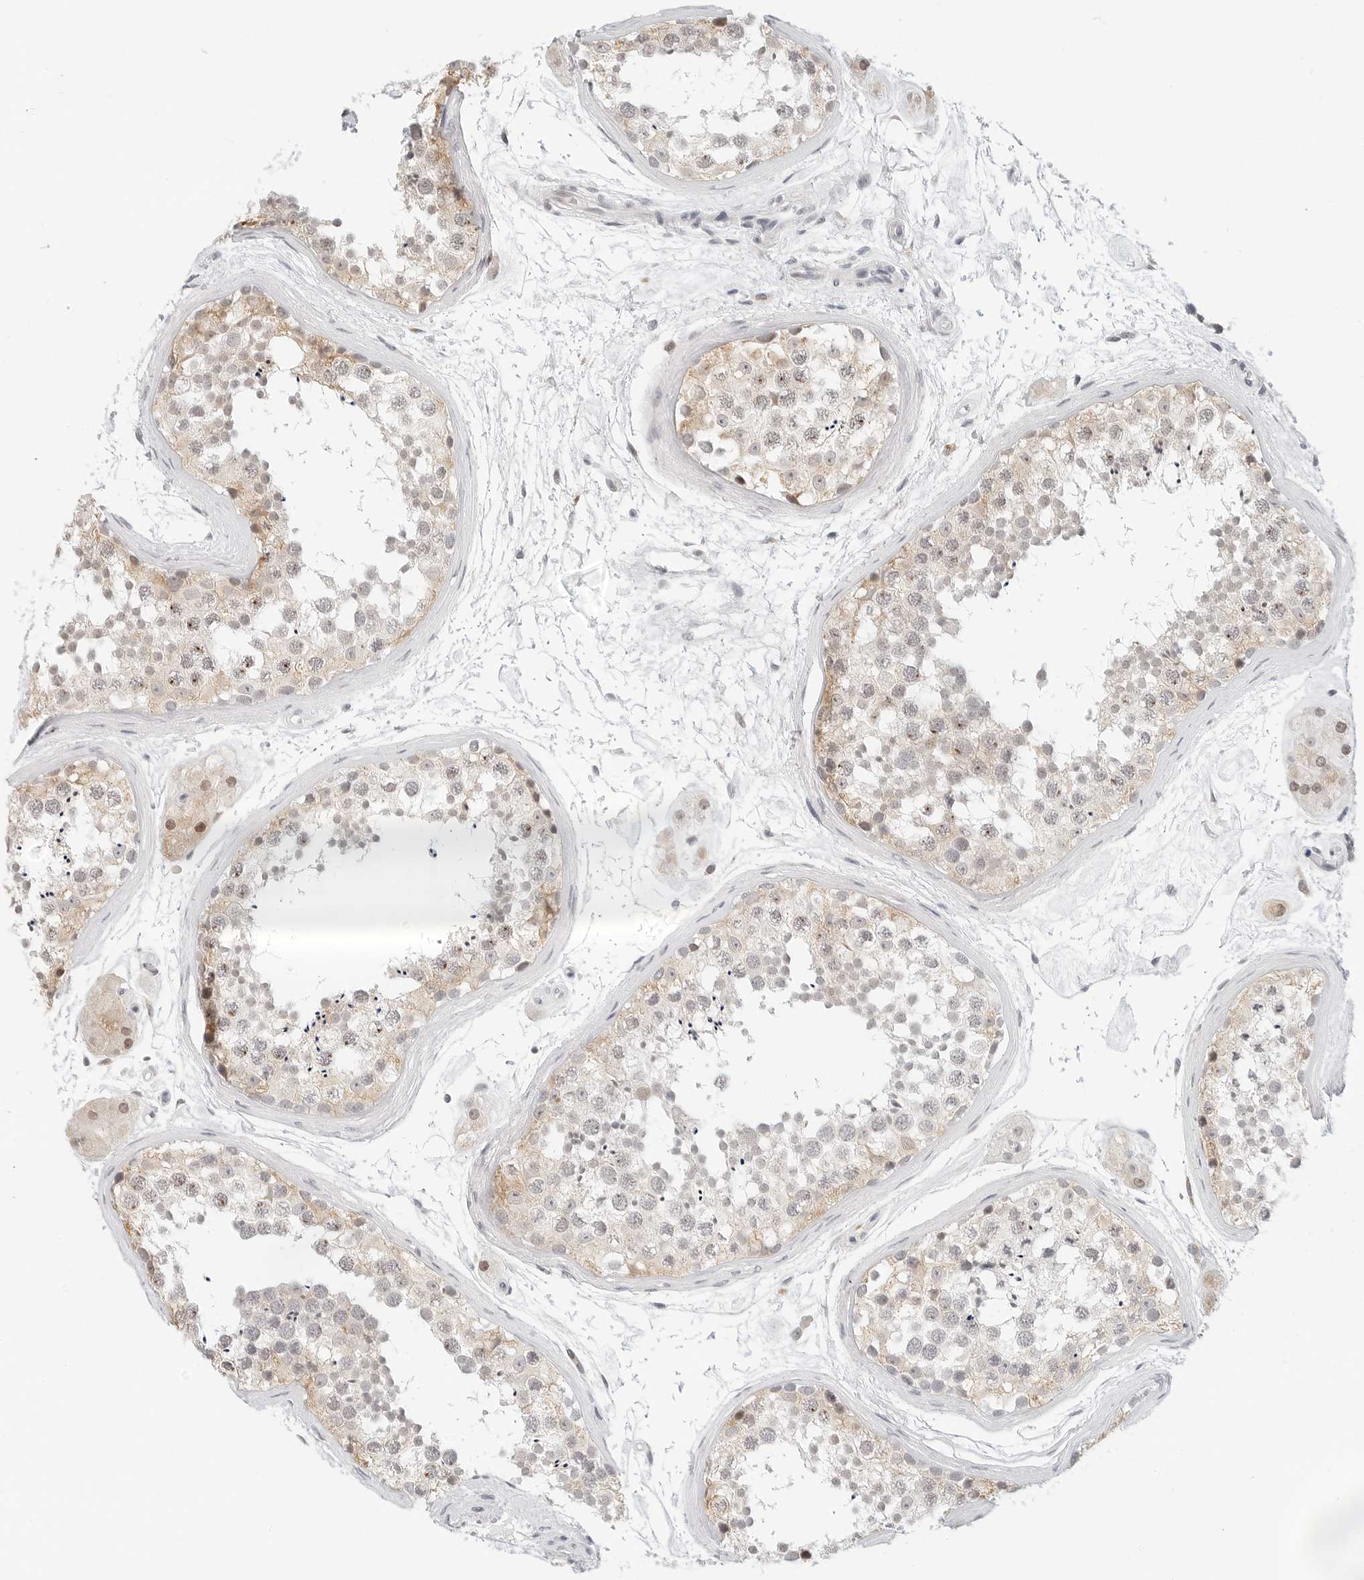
{"staining": {"intensity": "weak", "quantity": "25%-75%", "location": "cytoplasmic/membranous"}, "tissue": "testis", "cell_type": "Cells in seminiferous ducts", "image_type": "normal", "snomed": [{"axis": "morphology", "description": "Normal tissue, NOS"}, {"axis": "topography", "description": "Testis"}], "caption": "Approximately 25%-75% of cells in seminiferous ducts in unremarkable human testis reveal weak cytoplasmic/membranous protein positivity as visualized by brown immunohistochemical staining.", "gene": "PARP10", "patient": {"sex": "male", "age": 56}}